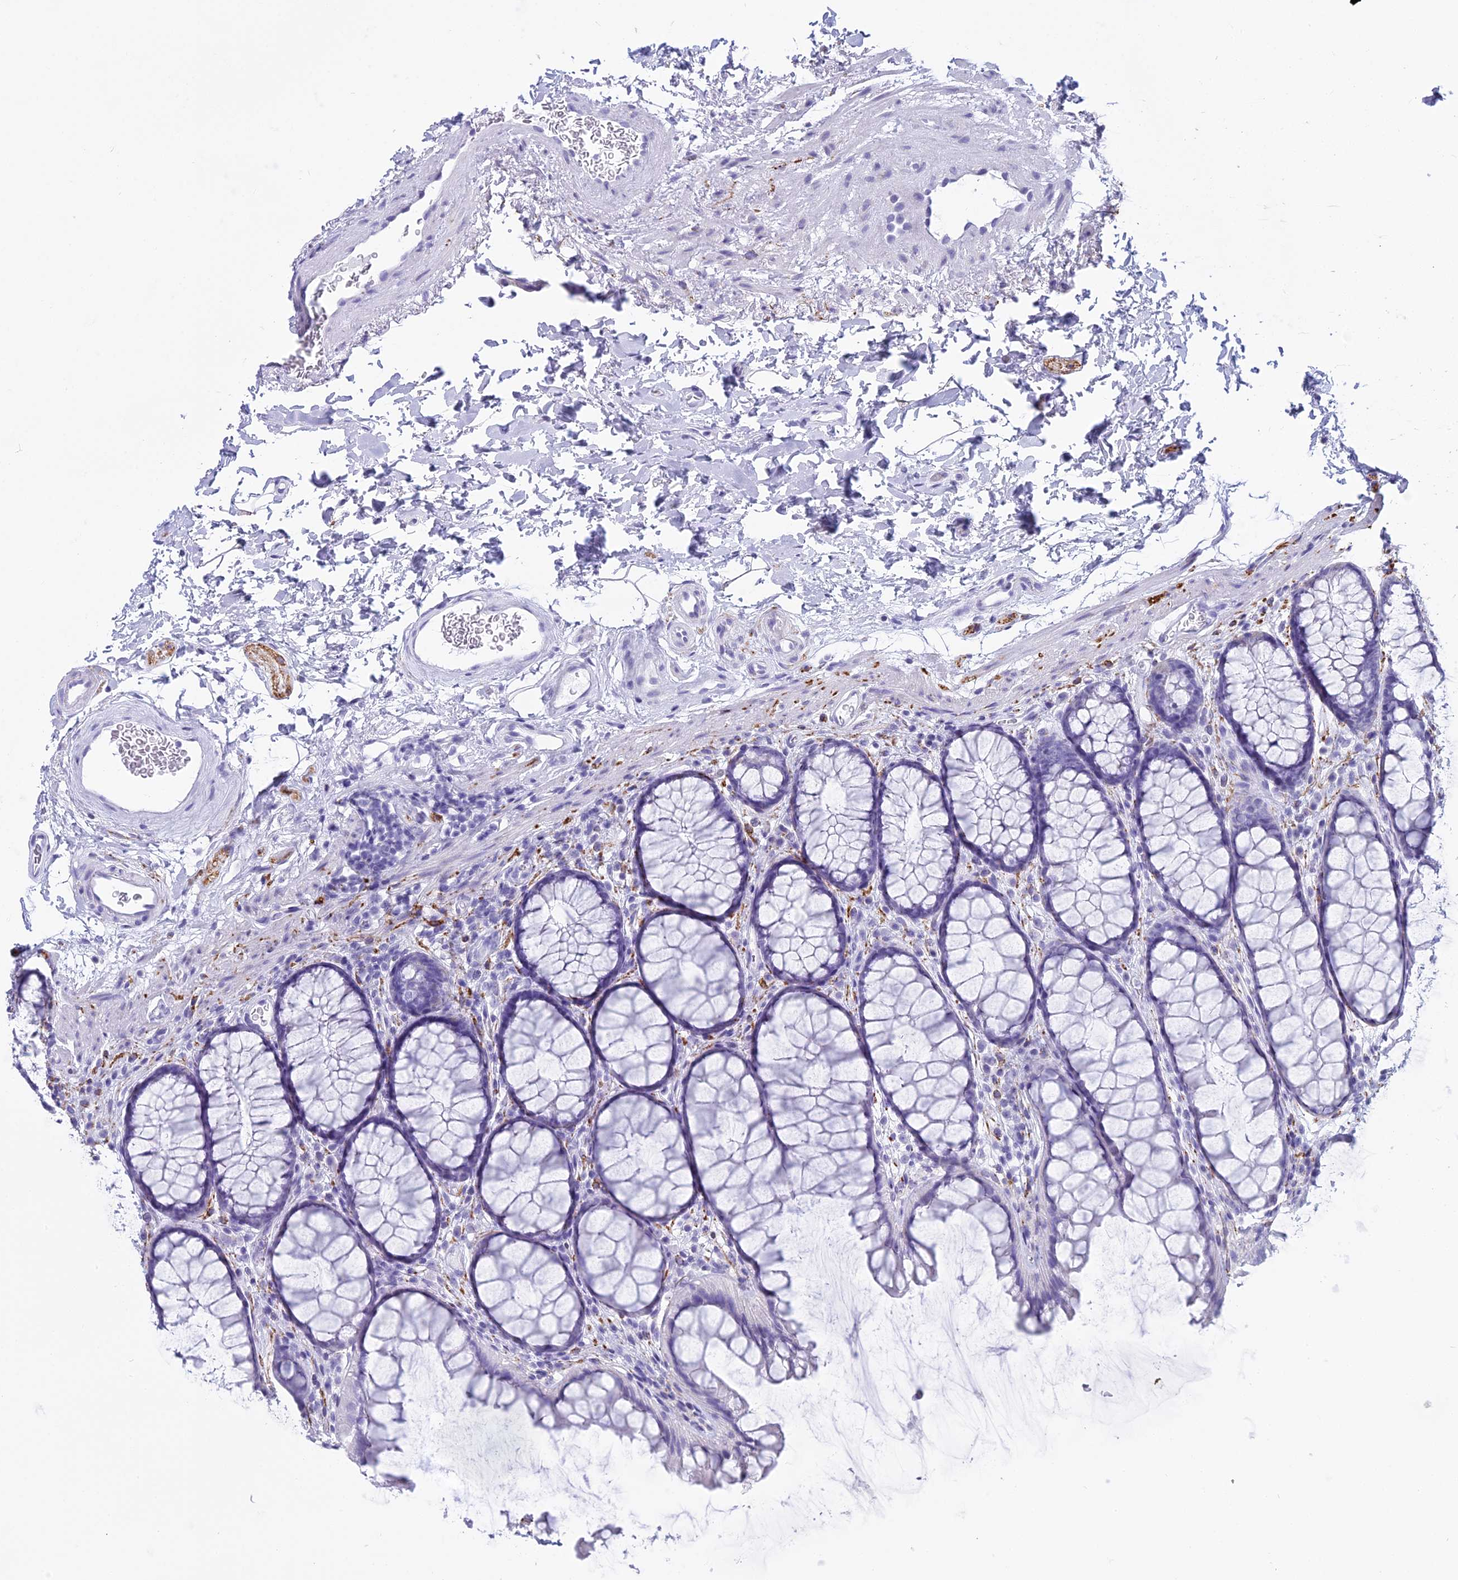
{"staining": {"intensity": "negative", "quantity": "none", "location": "none"}, "tissue": "colon", "cell_type": "Endothelial cells", "image_type": "normal", "snomed": [{"axis": "morphology", "description": "Normal tissue, NOS"}, {"axis": "topography", "description": "Colon"}], "caption": "Immunohistochemical staining of benign colon displays no significant staining in endothelial cells.", "gene": "MAP6", "patient": {"sex": "female", "age": 82}}